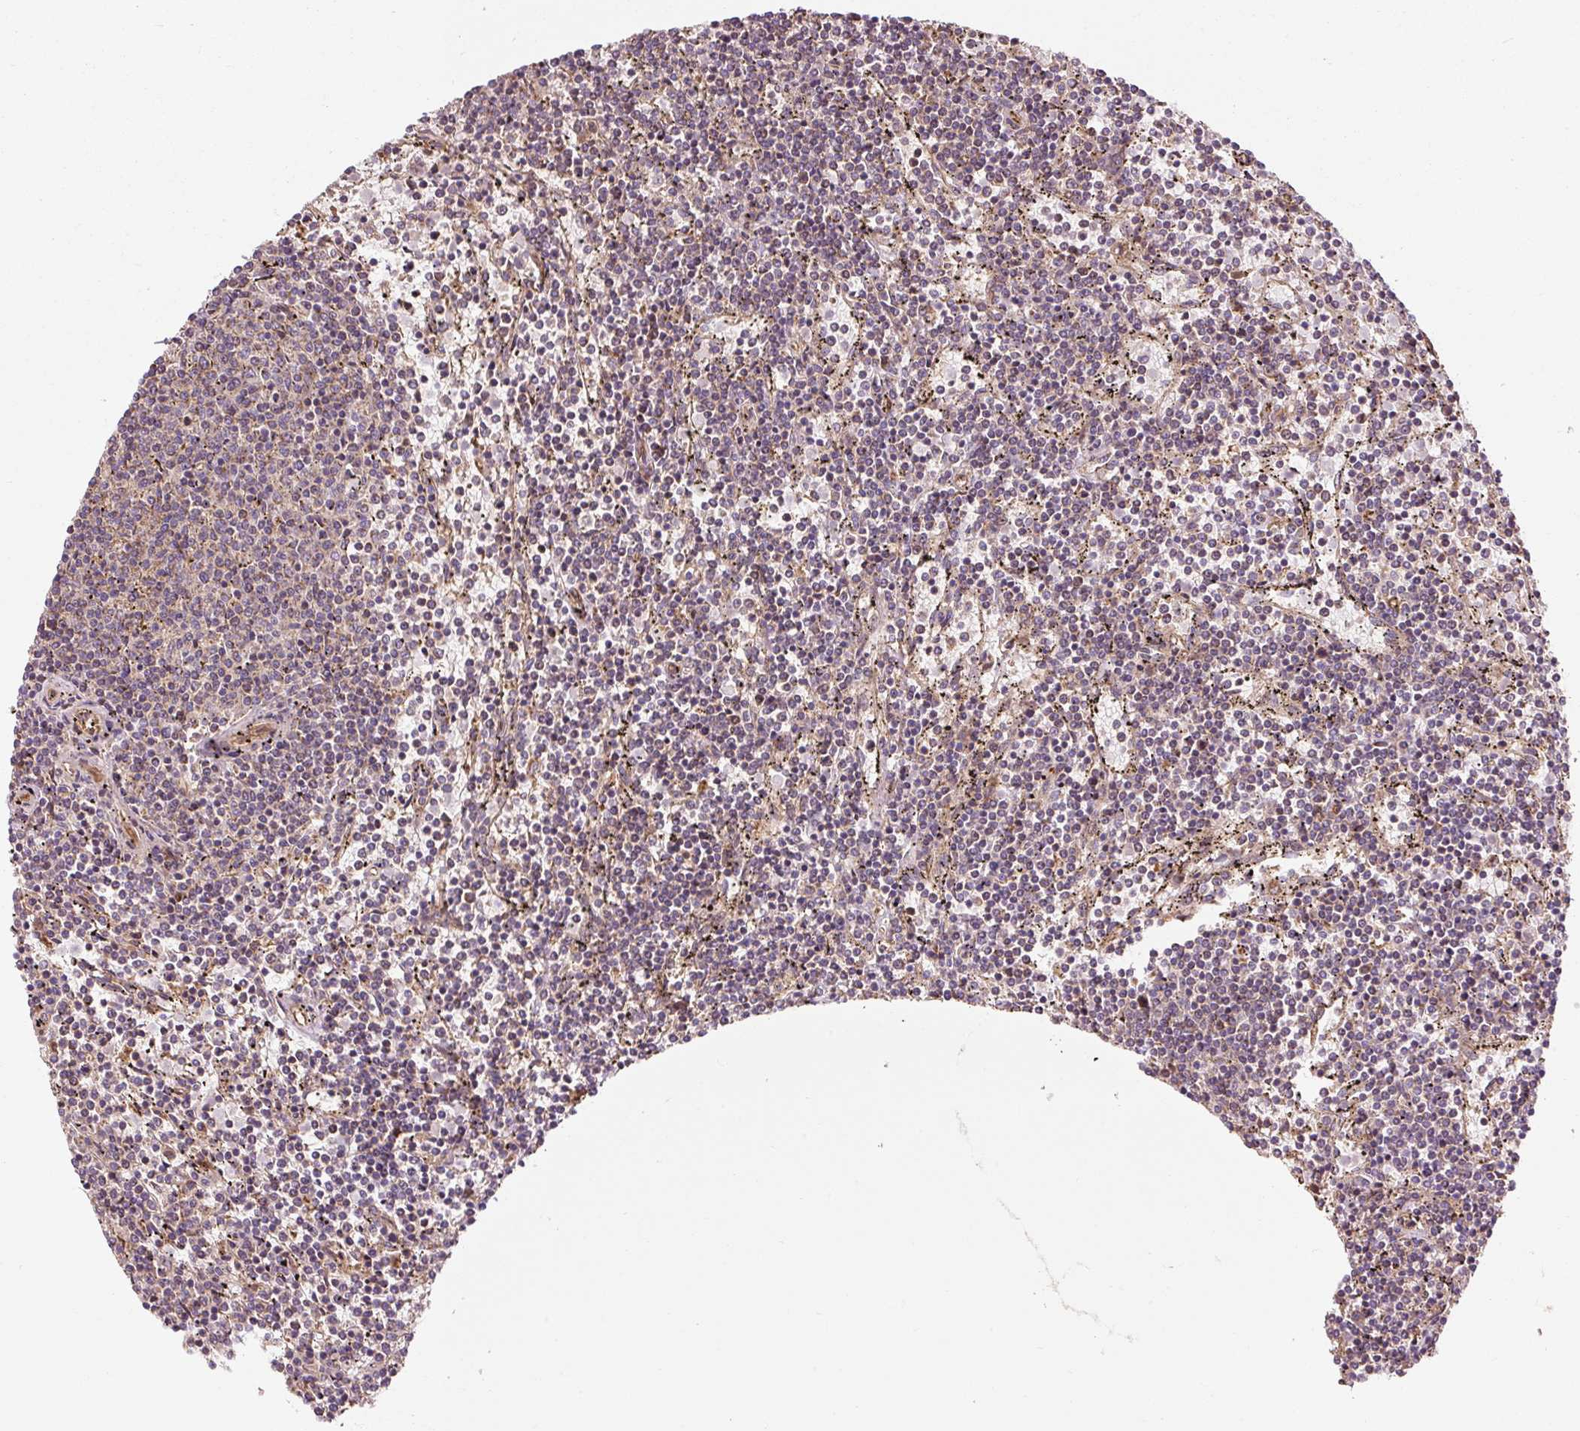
{"staining": {"intensity": "negative", "quantity": "none", "location": "none"}, "tissue": "lymphoma", "cell_type": "Tumor cells", "image_type": "cancer", "snomed": [{"axis": "morphology", "description": "Malignant lymphoma, non-Hodgkin's type, Low grade"}, {"axis": "topography", "description": "Spleen"}], "caption": "An immunohistochemistry (IHC) photomicrograph of lymphoma is shown. There is no staining in tumor cells of lymphoma. The staining is performed using DAB brown chromogen with nuclei counter-stained in using hematoxylin.", "gene": "ISCU", "patient": {"sex": "female", "age": 50}}